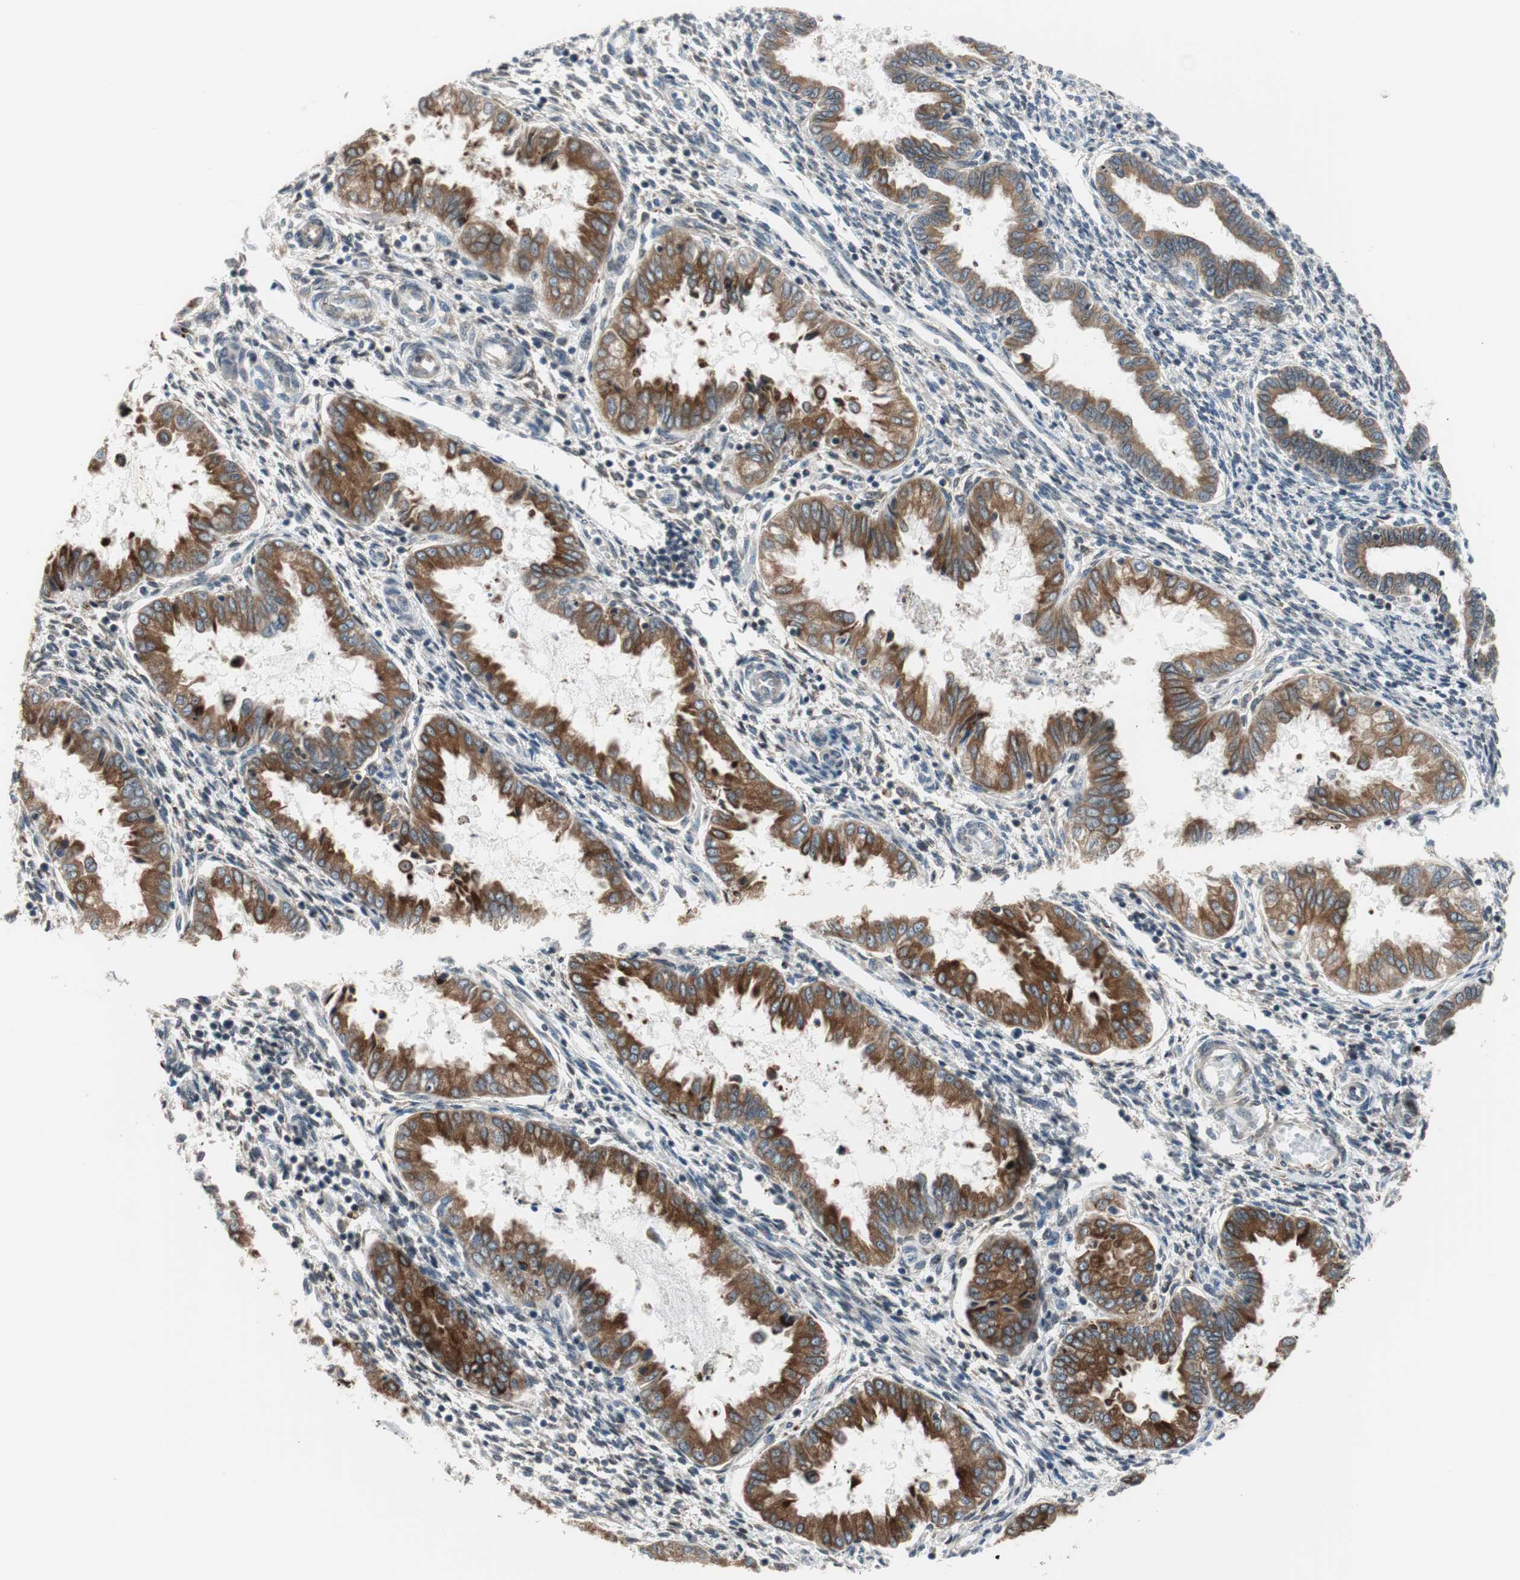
{"staining": {"intensity": "negative", "quantity": "none", "location": "none"}, "tissue": "endometrium", "cell_type": "Cells in endometrial stroma", "image_type": "normal", "snomed": [{"axis": "morphology", "description": "Normal tissue, NOS"}, {"axis": "topography", "description": "Endometrium"}], "caption": "Immunohistochemistry of unremarkable endometrium shows no positivity in cells in endometrial stroma. The staining is performed using DAB (3,3'-diaminobenzidine) brown chromogen with nuclei counter-stained in using hematoxylin.", "gene": "TMED7", "patient": {"sex": "female", "age": 33}}